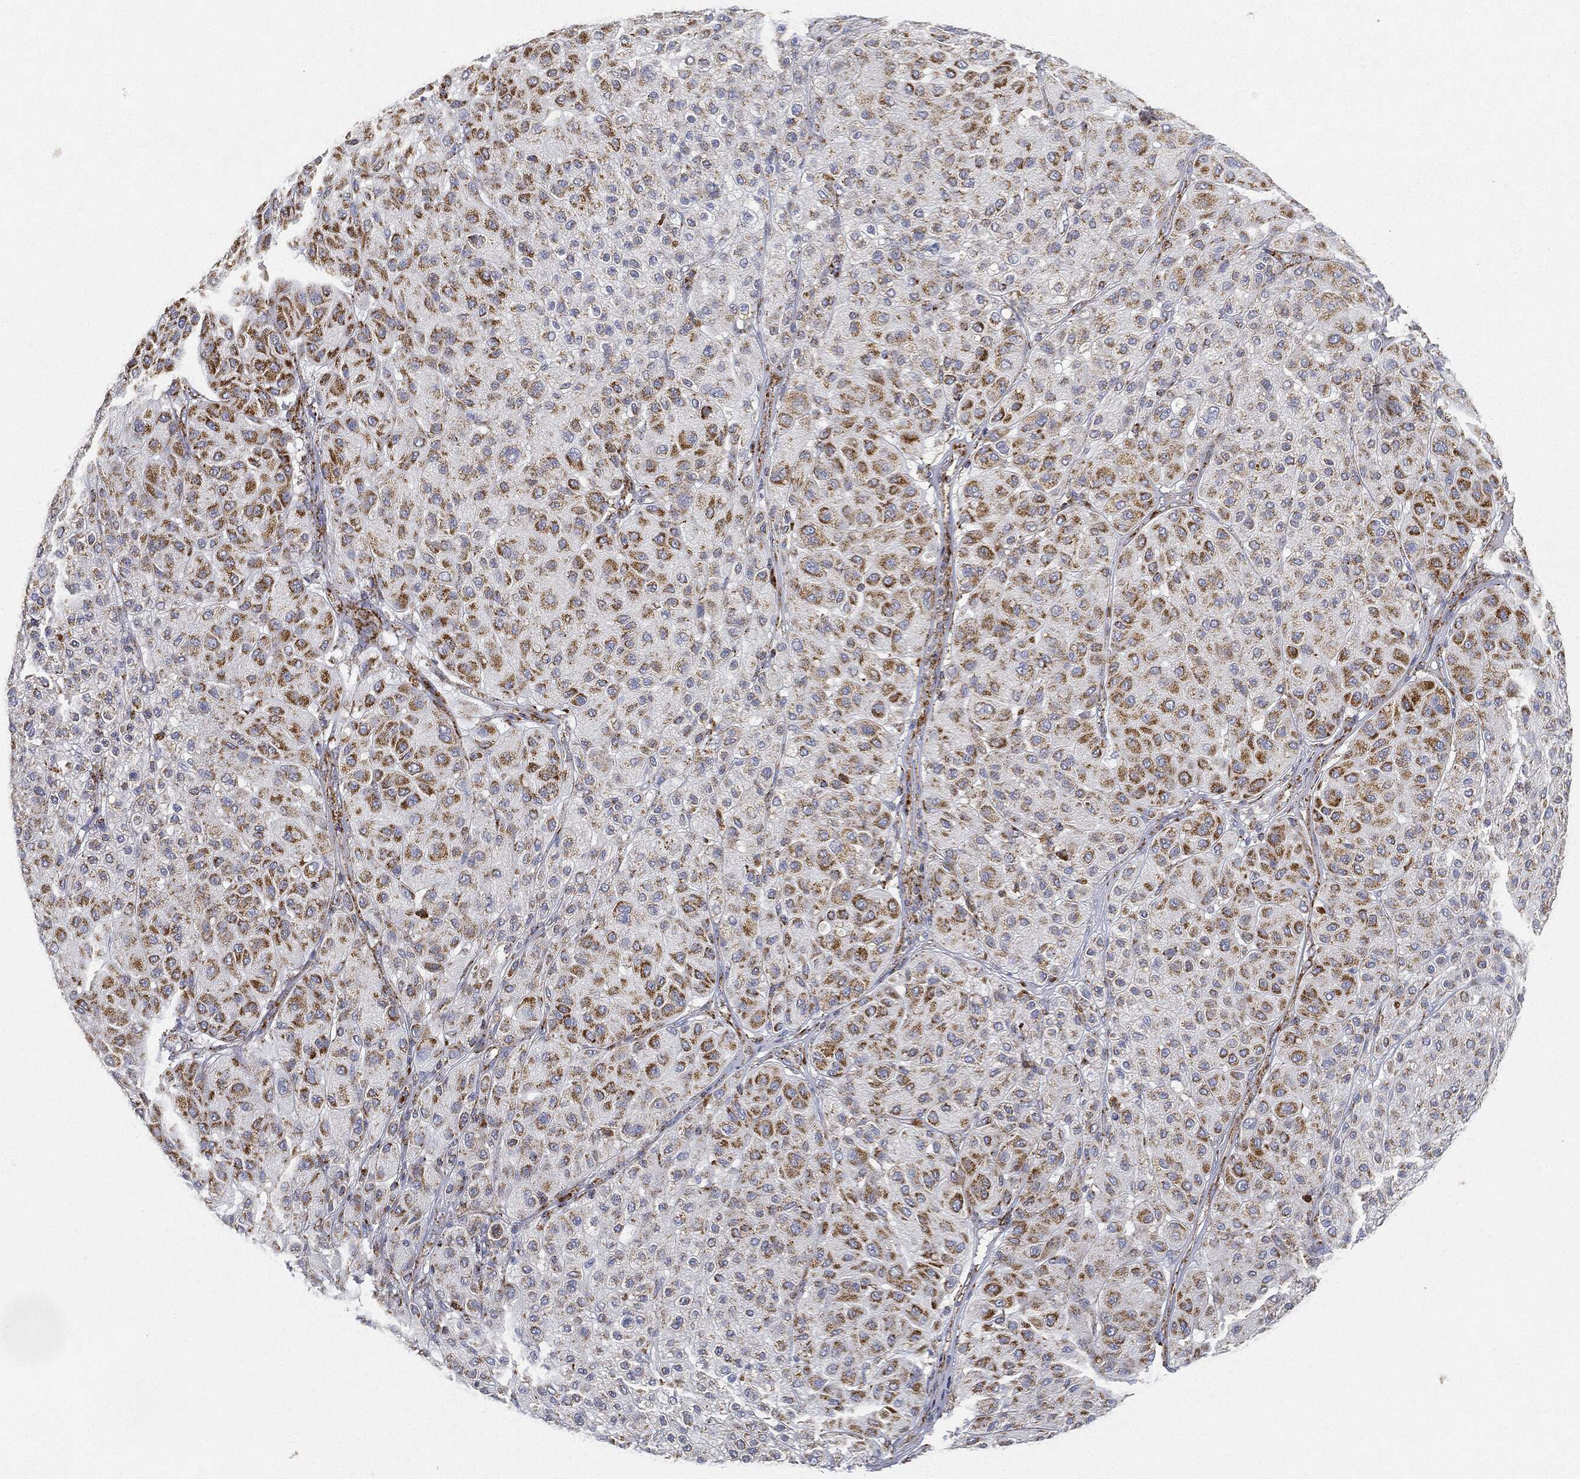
{"staining": {"intensity": "strong", "quantity": "25%-75%", "location": "cytoplasmic/membranous"}, "tissue": "melanoma", "cell_type": "Tumor cells", "image_type": "cancer", "snomed": [{"axis": "morphology", "description": "Malignant melanoma, Metastatic site"}, {"axis": "topography", "description": "Smooth muscle"}], "caption": "Melanoma stained for a protein (brown) reveals strong cytoplasmic/membranous positive positivity in about 25%-75% of tumor cells.", "gene": "CAPN15", "patient": {"sex": "male", "age": 41}}